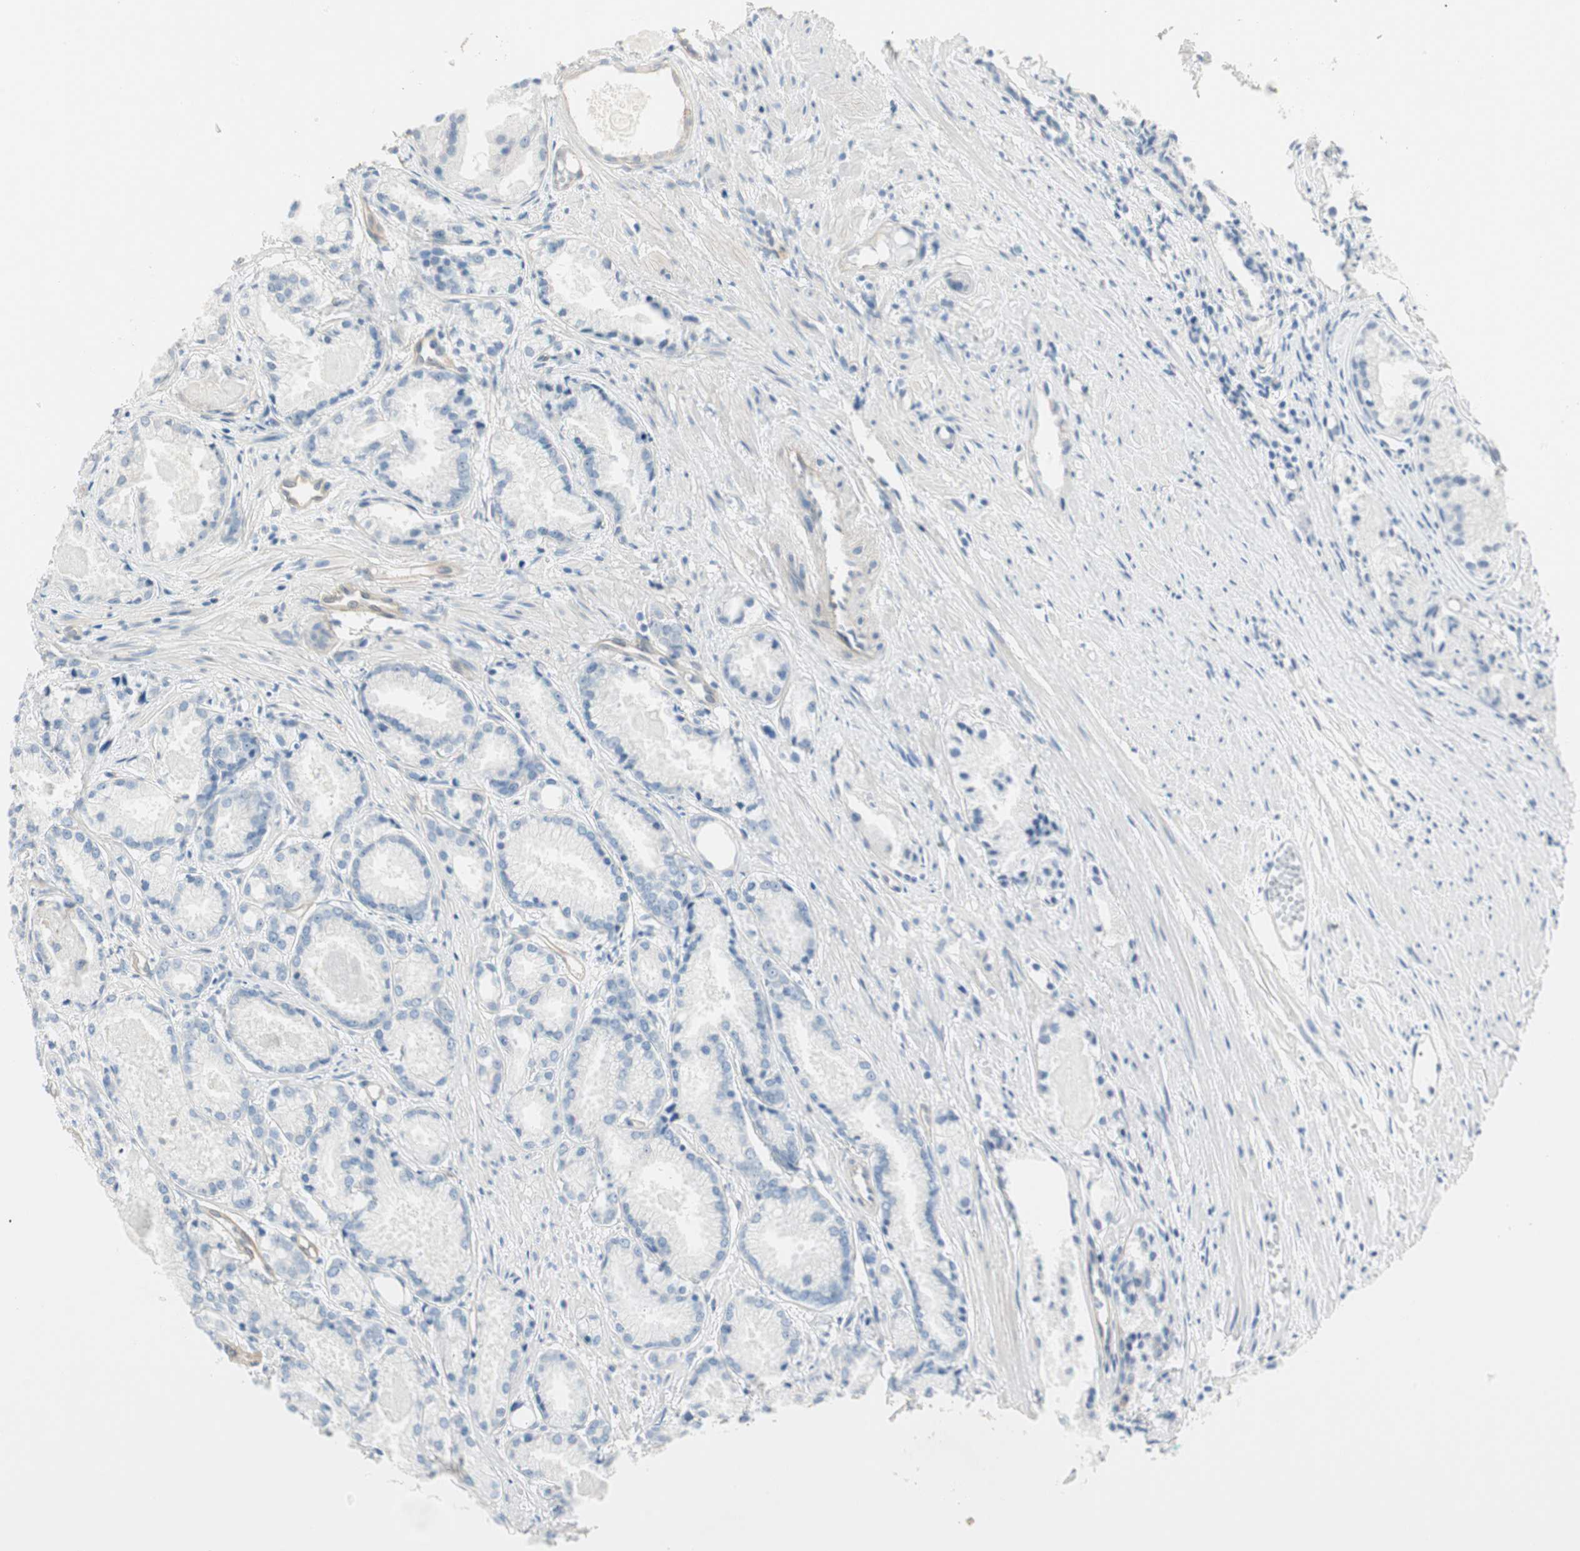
{"staining": {"intensity": "negative", "quantity": "none", "location": "none"}, "tissue": "prostate cancer", "cell_type": "Tumor cells", "image_type": "cancer", "snomed": [{"axis": "morphology", "description": "Adenocarcinoma, Low grade"}, {"axis": "topography", "description": "Prostate"}], "caption": "Protein analysis of prostate cancer demonstrates no significant staining in tumor cells.", "gene": "CDK3", "patient": {"sex": "male", "age": 72}}